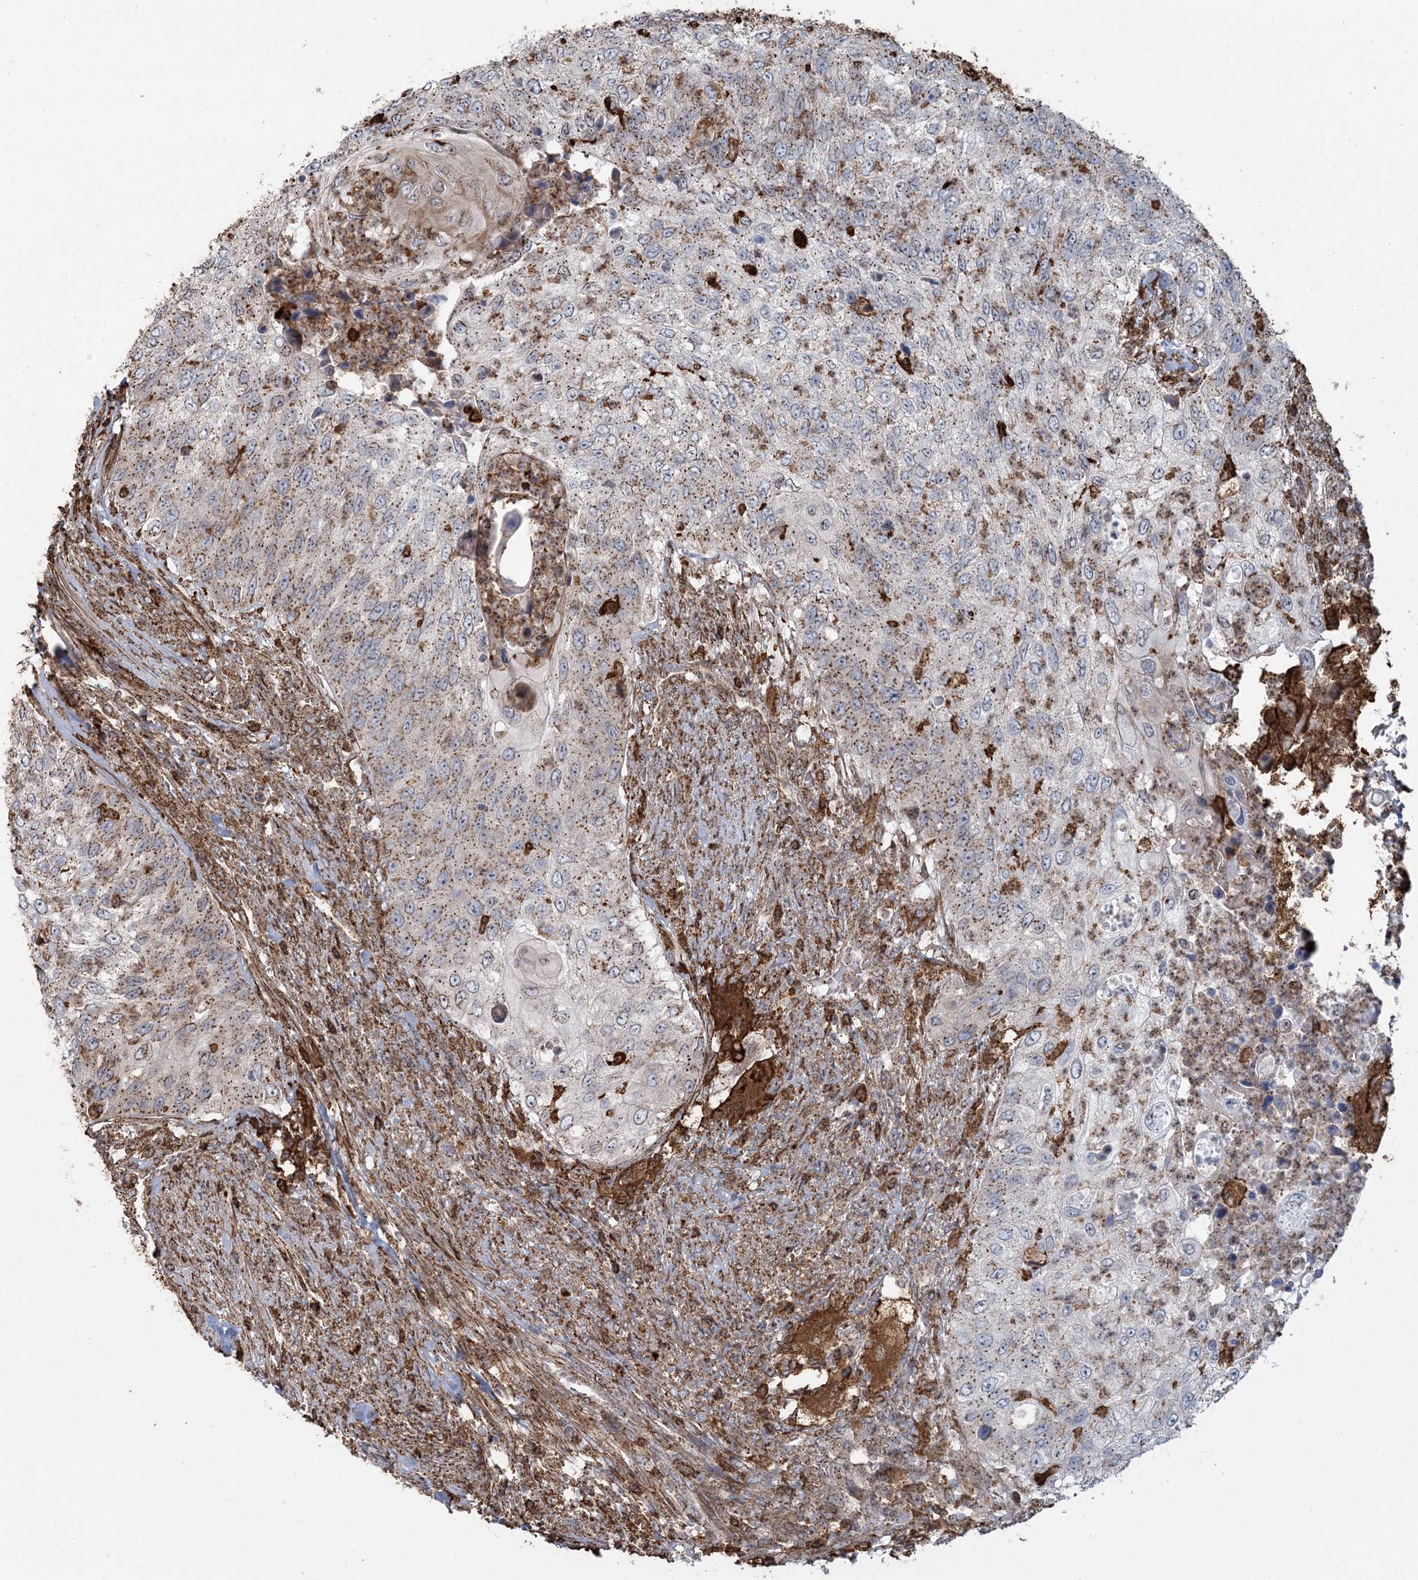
{"staining": {"intensity": "moderate", "quantity": ">75%", "location": "cytoplasmic/membranous"}, "tissue": "urothelial cancer", "cell_type": "Tumor cells", "image_type": "cancer", "snomed": [{"axis": "morphology", "description": "Urothelial carcinoma, High grade"}, {"axis": "topography", "description": "Urinary bladder"}], "caption": "Protein analysis of urothelial cancer tissue exhibits moderate cytoplasmic/membranous expression in approximately >75% of tumor cells.", "gene": "TRAF3IP2", "patient": {"sex": "female", "age": 60}}